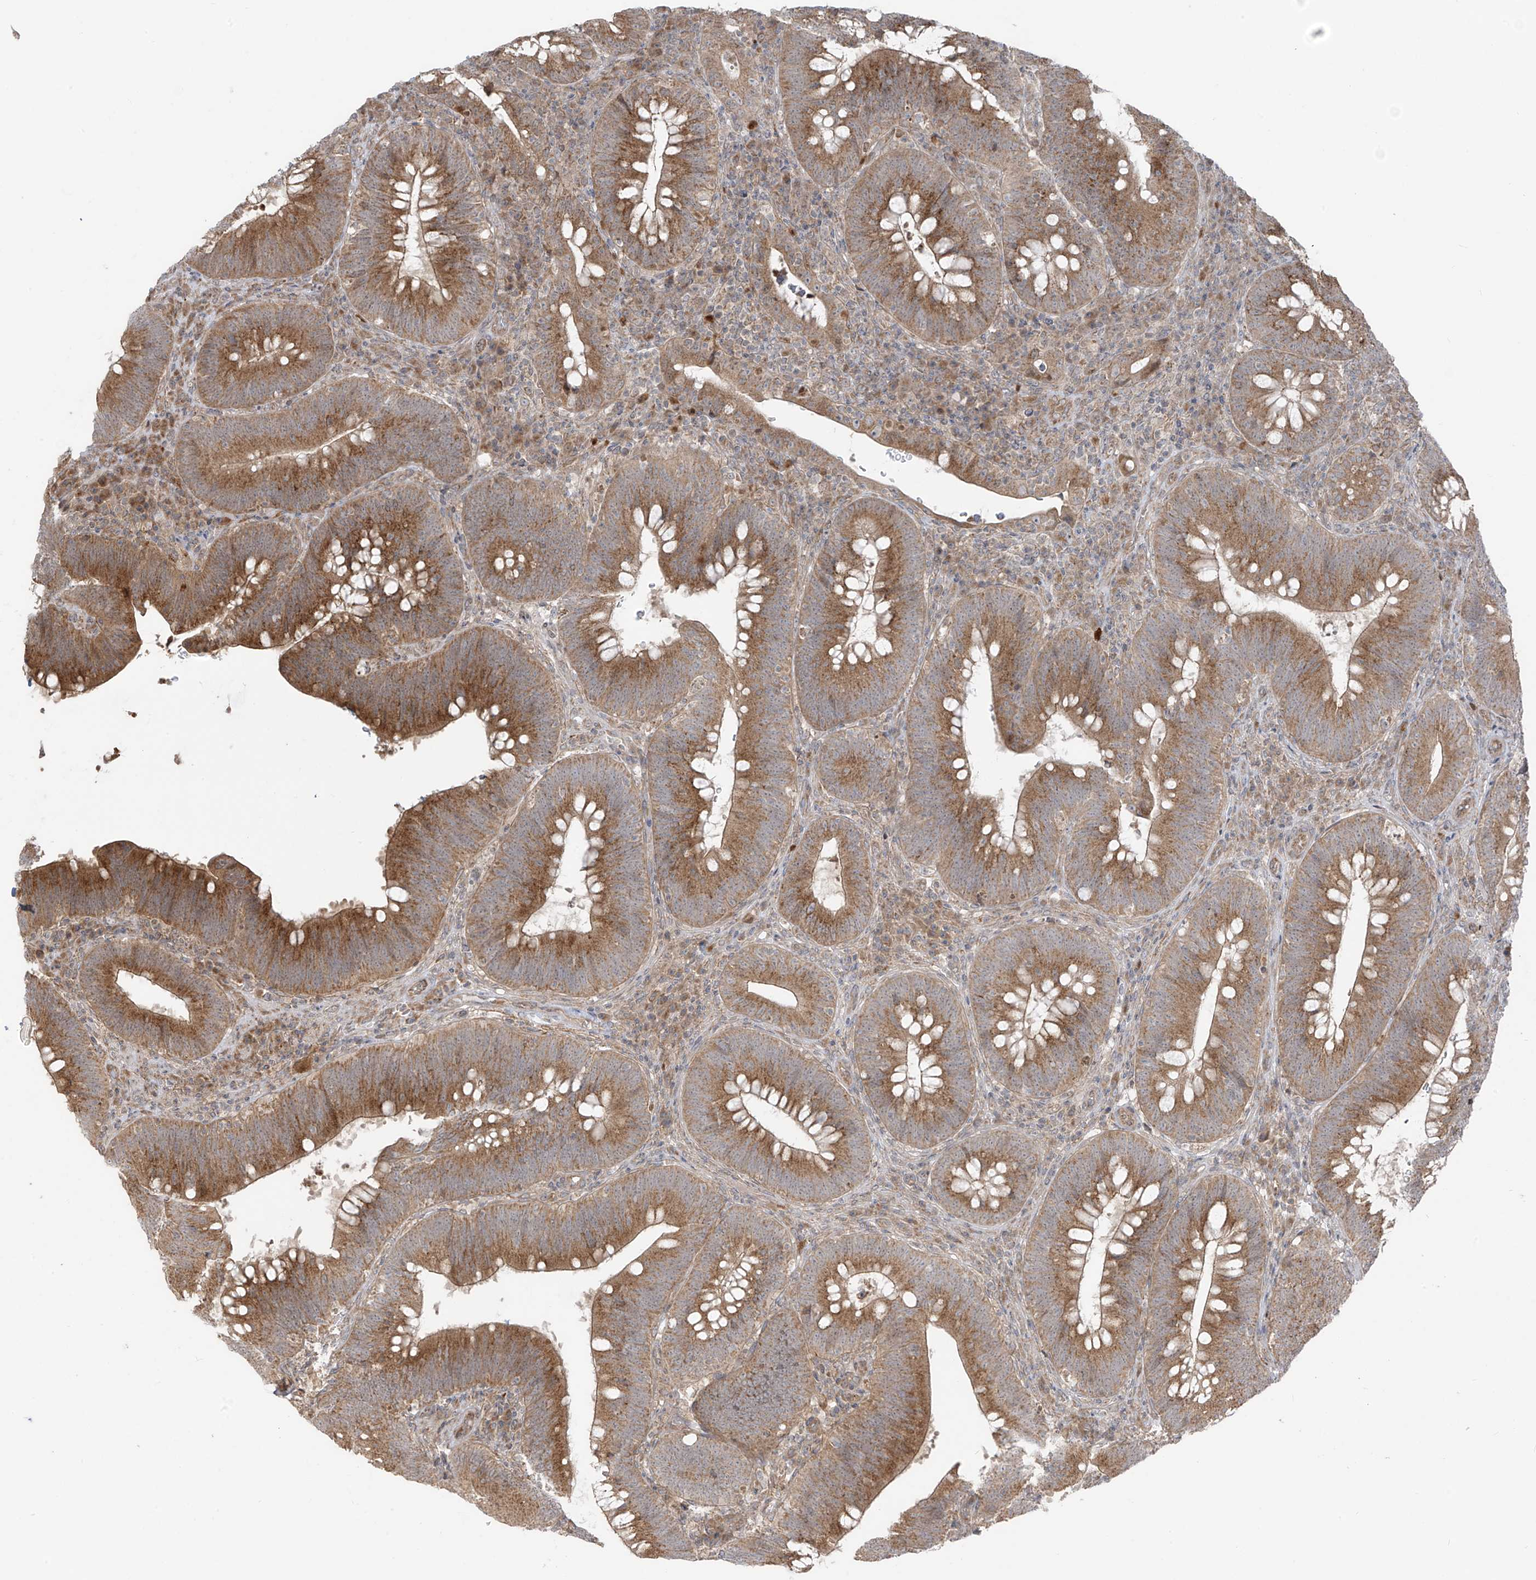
{"staining": {"intensity": "moderate", "quantity": ">75%", "location": "cytoplasmic/membranous"}, "tissue": "colorectal cancer", "cell_type": "Tumor cells", "image_type": "cancer", "snomed": [{"axis": "morphology", "description": "Normal tissue, NOS"}, {"axis": "topography", "description": "Colon"}], "caption": "Protein staining displays moderate cytoplasmic/membranous positivity in approximately >75% of tumor cells in colorectal cancer. Nuclei are stained in blue.", "gene": "PDE11A", "patient": {"sex": "female", "age": 82}}